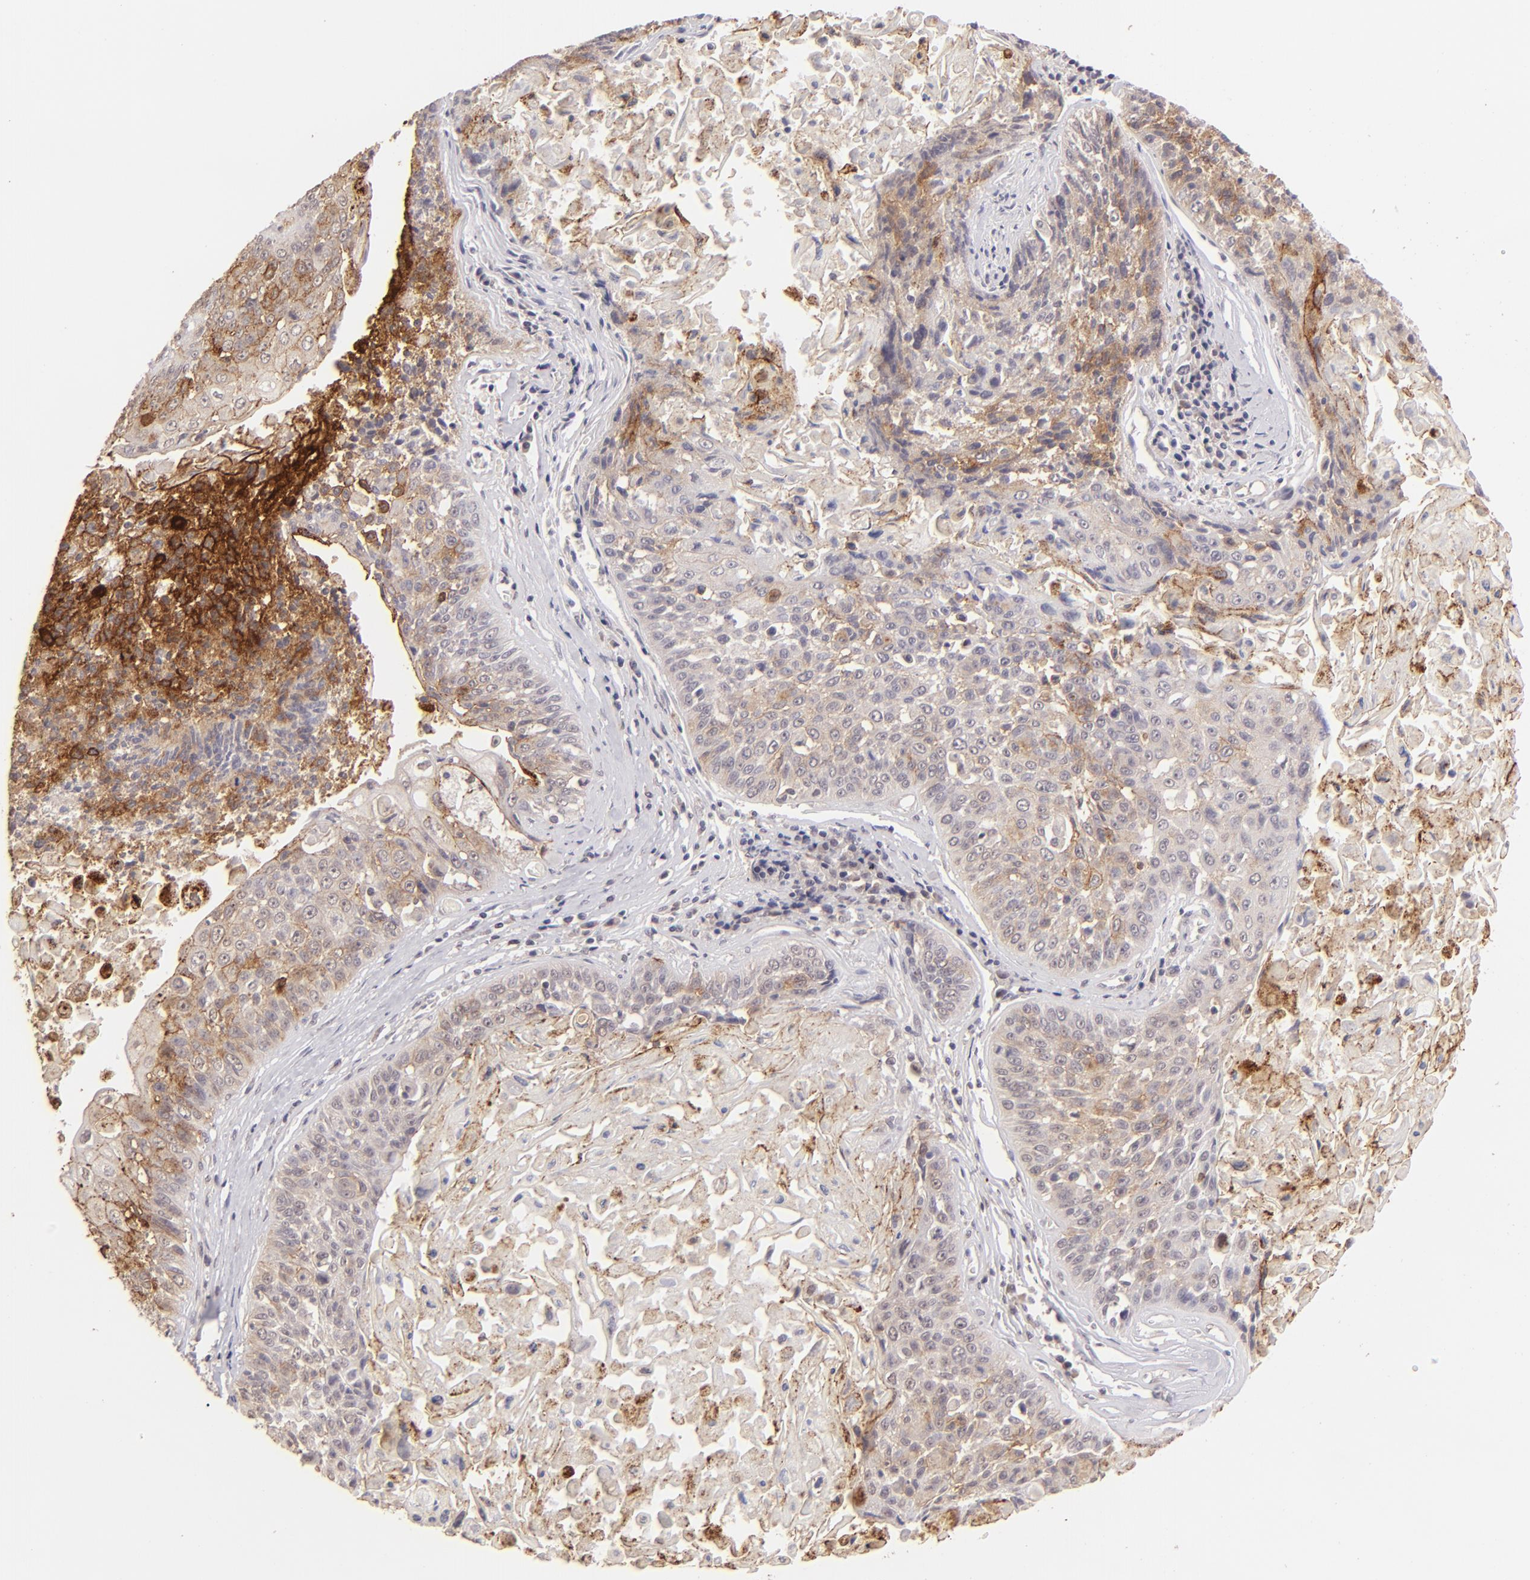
{"staining": {"intensity": "moderate", "quantity": "<25%", "location": "cytoplasmic/membranous"}, "tissue": "lung cancer", "cell_type": "Tumor cells", "image_type": "cancer", "snomed": [{"axis": "morphology", "description": "Adenocarcinoma, NOS"}, {"axis": "topography", "description": "Lung"}], "caption": "Lung adenocarcinoma tissue displays moderate cytoplasmic/membranous positivity in approximately <25% of tumor cells, visualized by immunohistochemistry.", "gene": "CLDN1", "patient": {"sex": "male", "age": 60}}